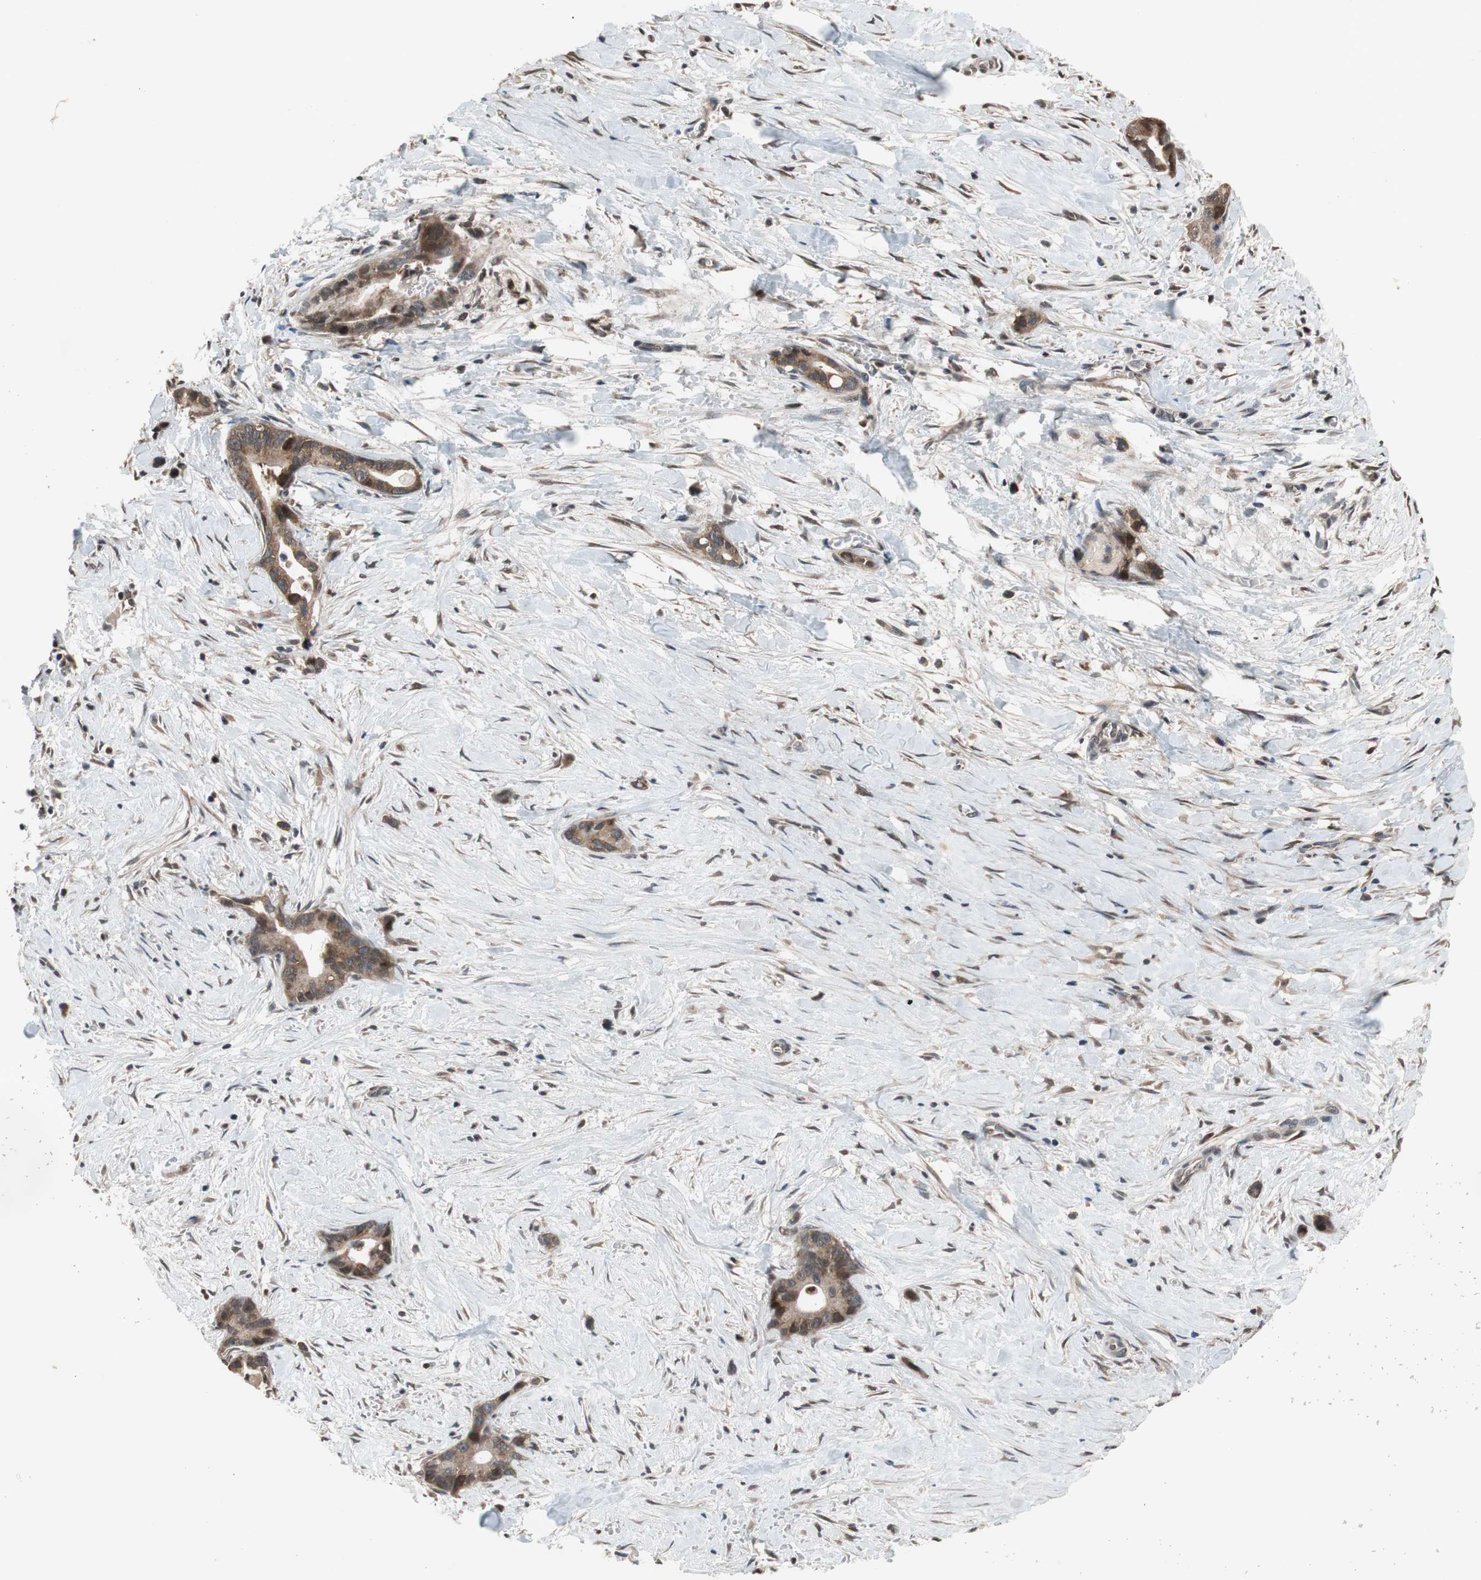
{"staining": {"intensity": "moderate", "quantity": ">75%", "location": "cytoplasmic/membranous"}, "tissue": "liver cancer", "cell_type": "Tumor cells", "image_type": "cancer", "snomed": [{"axis": "morphology", "description": "Cholangiocarcinoma"}, {"axis": "topography", "description": "Liver"}], "caption": "Protein analysis of liver cancer tissue exhibits moderate cytoplasmic/membranous expression in approximately >75% of tumor cells.", "gene": "TMEM230", "patient": {"sex": "female", "age": 55}}